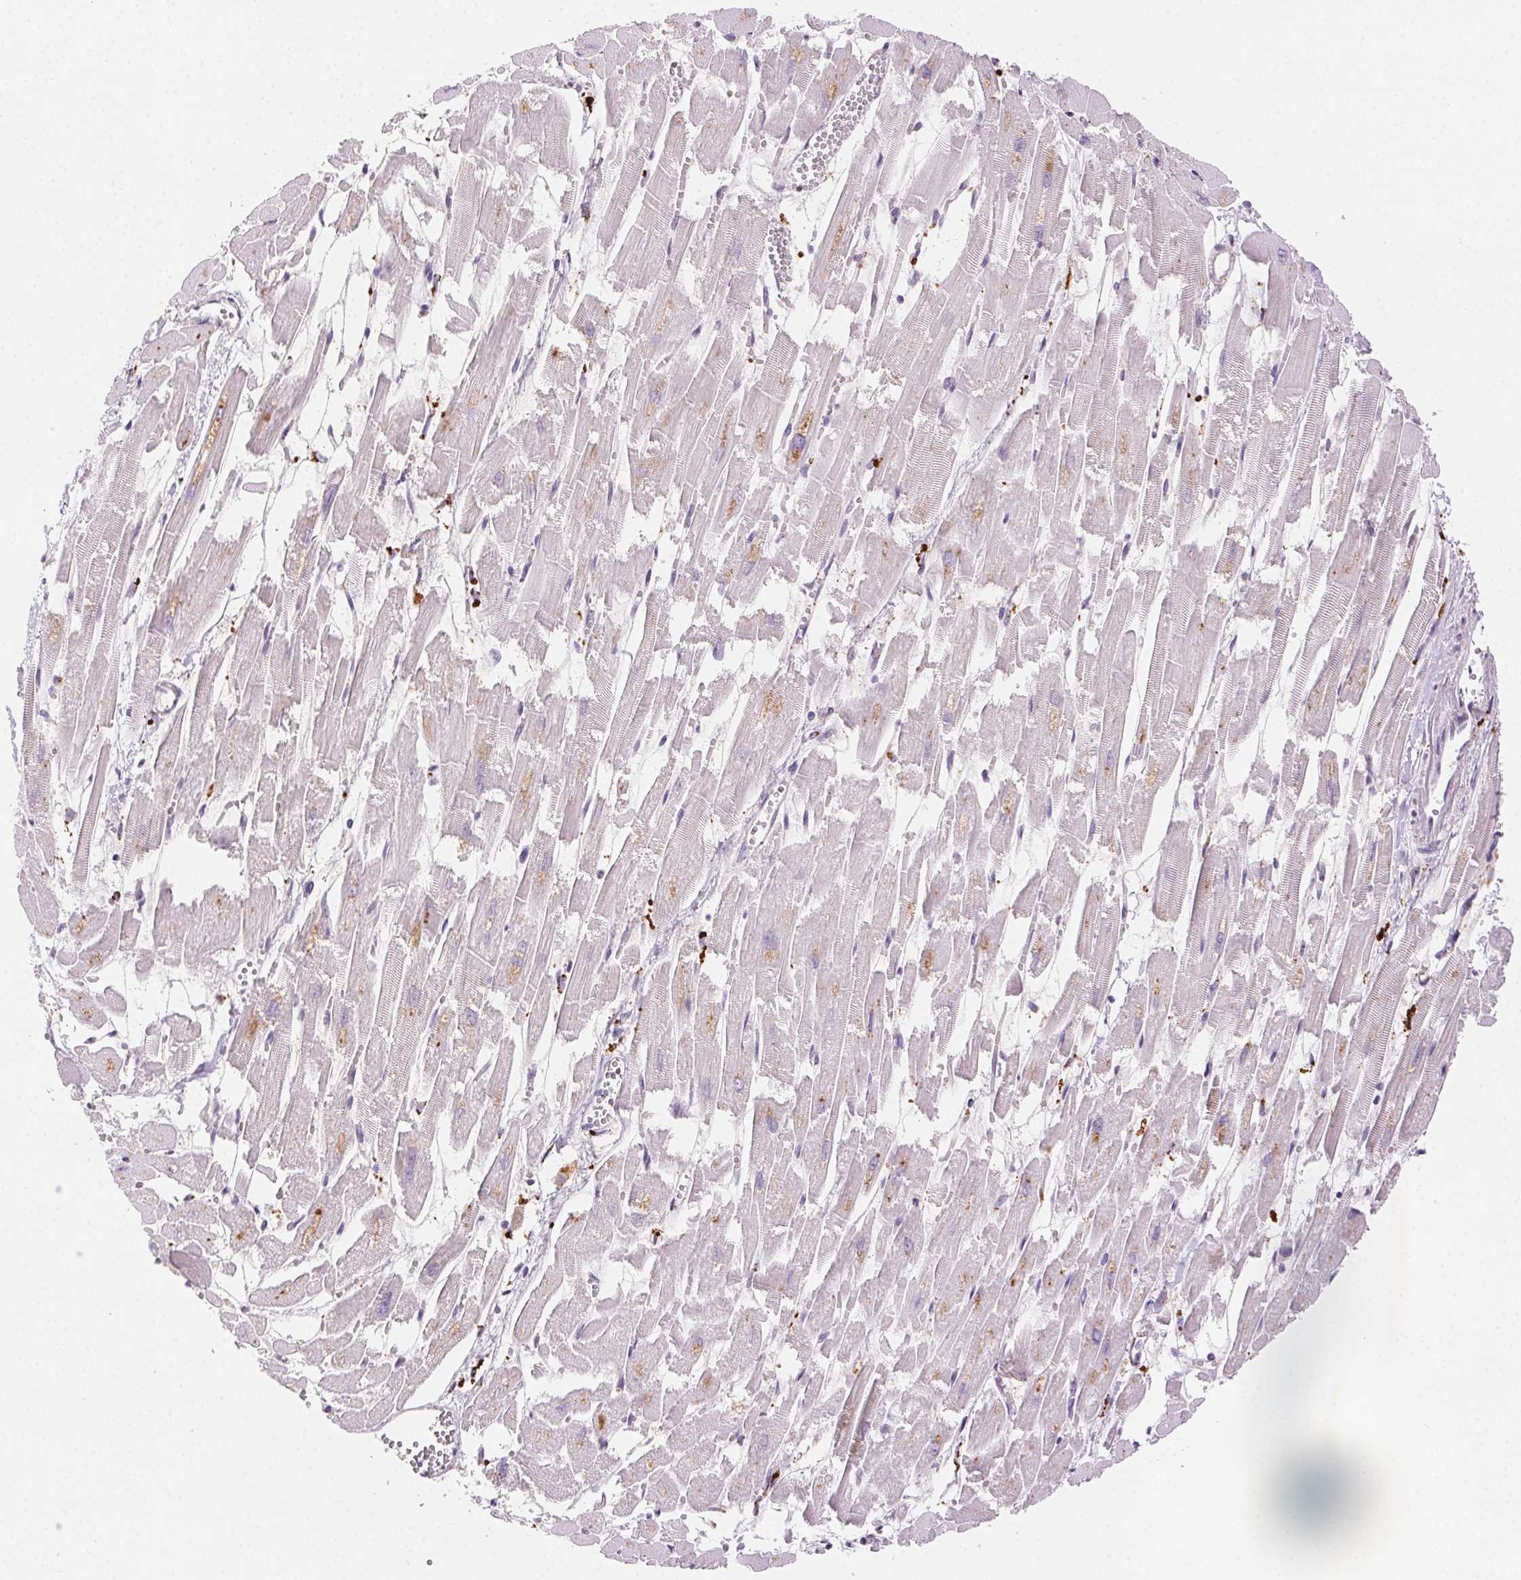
{"staining": {"intensity": "moderate", "quantity": "25%-75%", "location": "cytoplasmic/membranous"}, "tissue": "heart muscle", "cell_type": "Cardiomyocytes", "image_type": "normal", "snomed": [{"axis": "morphology", "description": "Normal tissue, NOS"}, {"axis": "topography", "description": "Heart"}], "caption": "Protein staining of normal heart muscle displays moderate cytoplasmic/membranous staining in approximately 25%-75% of cardiomyocytes. The protein of interest is shown in brown color, while the nuclei are stained blue.", "gene": "SCPEP1", "patient": {"sex": "female", "age": 52}}